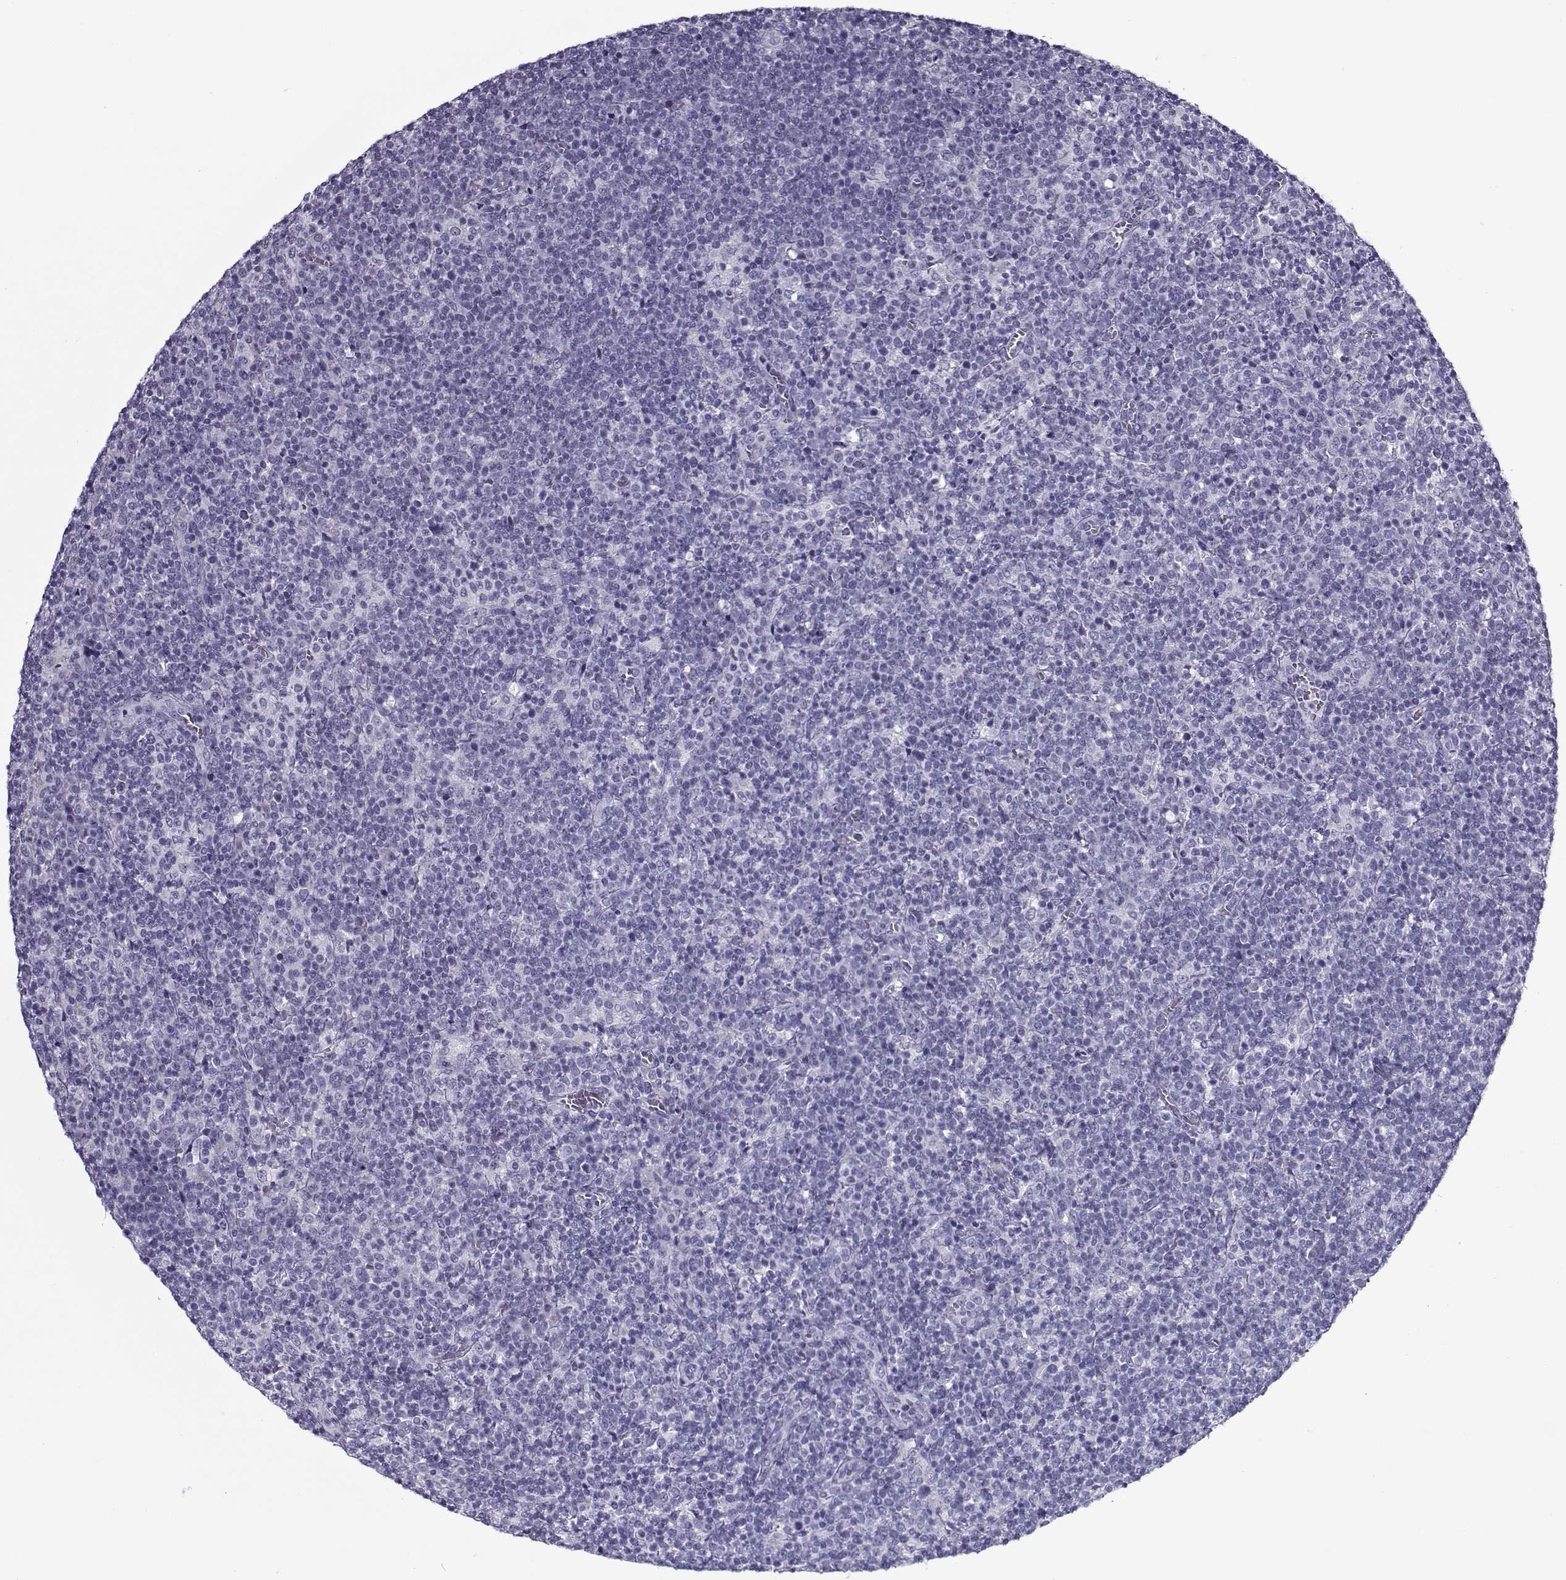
{"staining": {"intensity": "negative", "quantity": "none", "location": "none"}, "tissue": "lymphoma", "cell_type": "Tumor cells", "image_type": "cancer", "snomed": [{"axis": "morphology", "description": "Malignant lymphoma, non-Hodgkin's type, High grade"}, {"axis": "topography", "description": "Lymph node"}], "caption": "A high-resolution image shows IHC staining of malignant lymphoma, non-Hodgkin's type (high-grade), which exhibits no significant positivity in tumor cells.", "gene": "GAGE2A", "patient": {"sex": "male", "age": 61}}